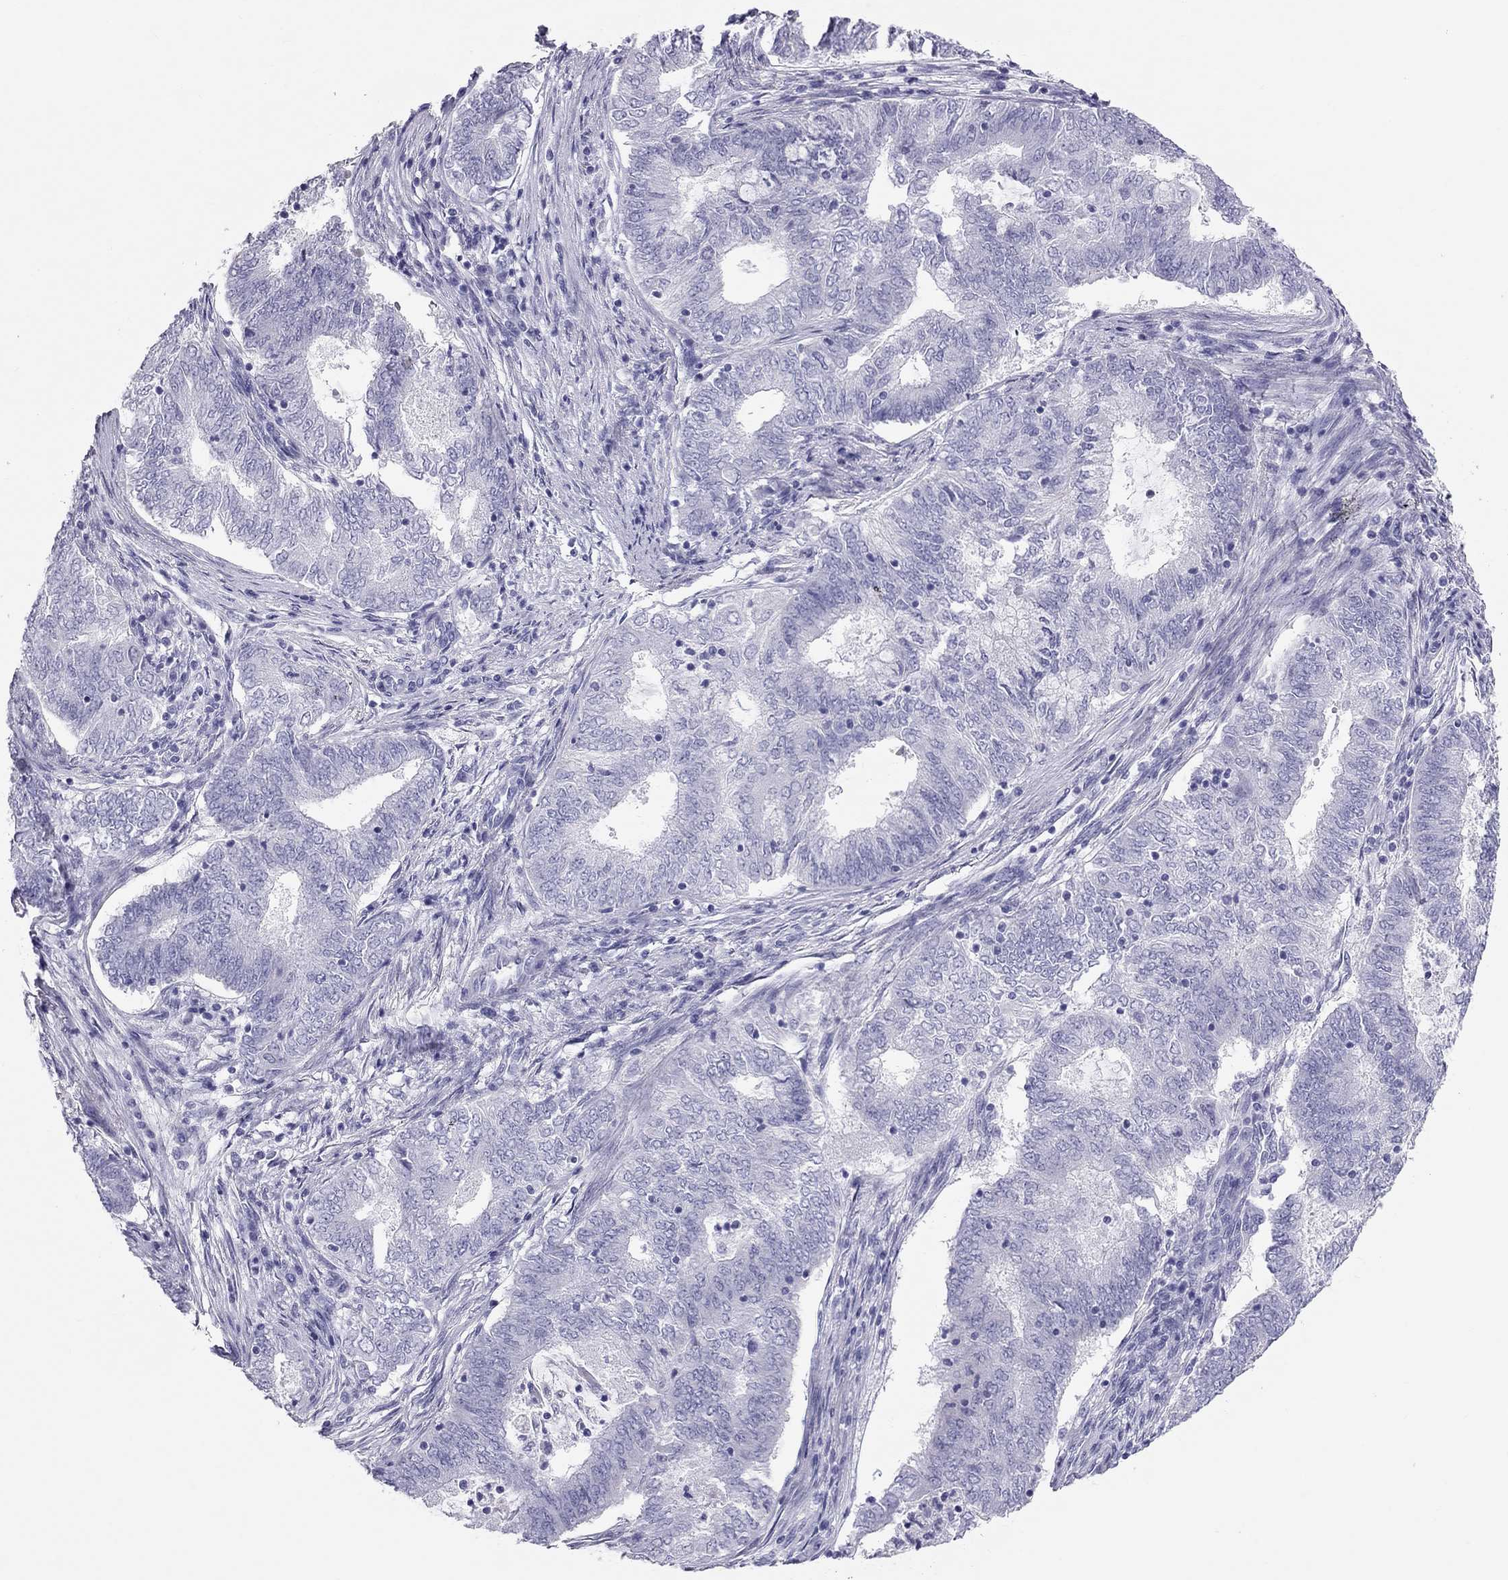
{"staining": {"intensity": "negative", "quantity": "none", "location": "none"}, "tissue": "endometrial cancer", "cell_type": "Tumor cells", "image_type": "cancer", "snomed": [{"axis": "morphology", "description": "Adenocarcinoma, NOS"}, {"axis": "topography", "description": "Endometrium"}], "caption": "There is no significant expression in tumor cells of endometrial adenocarcinoma.", "gene": "TRPM3", "patient": {"sex": "female", "age": 62}}